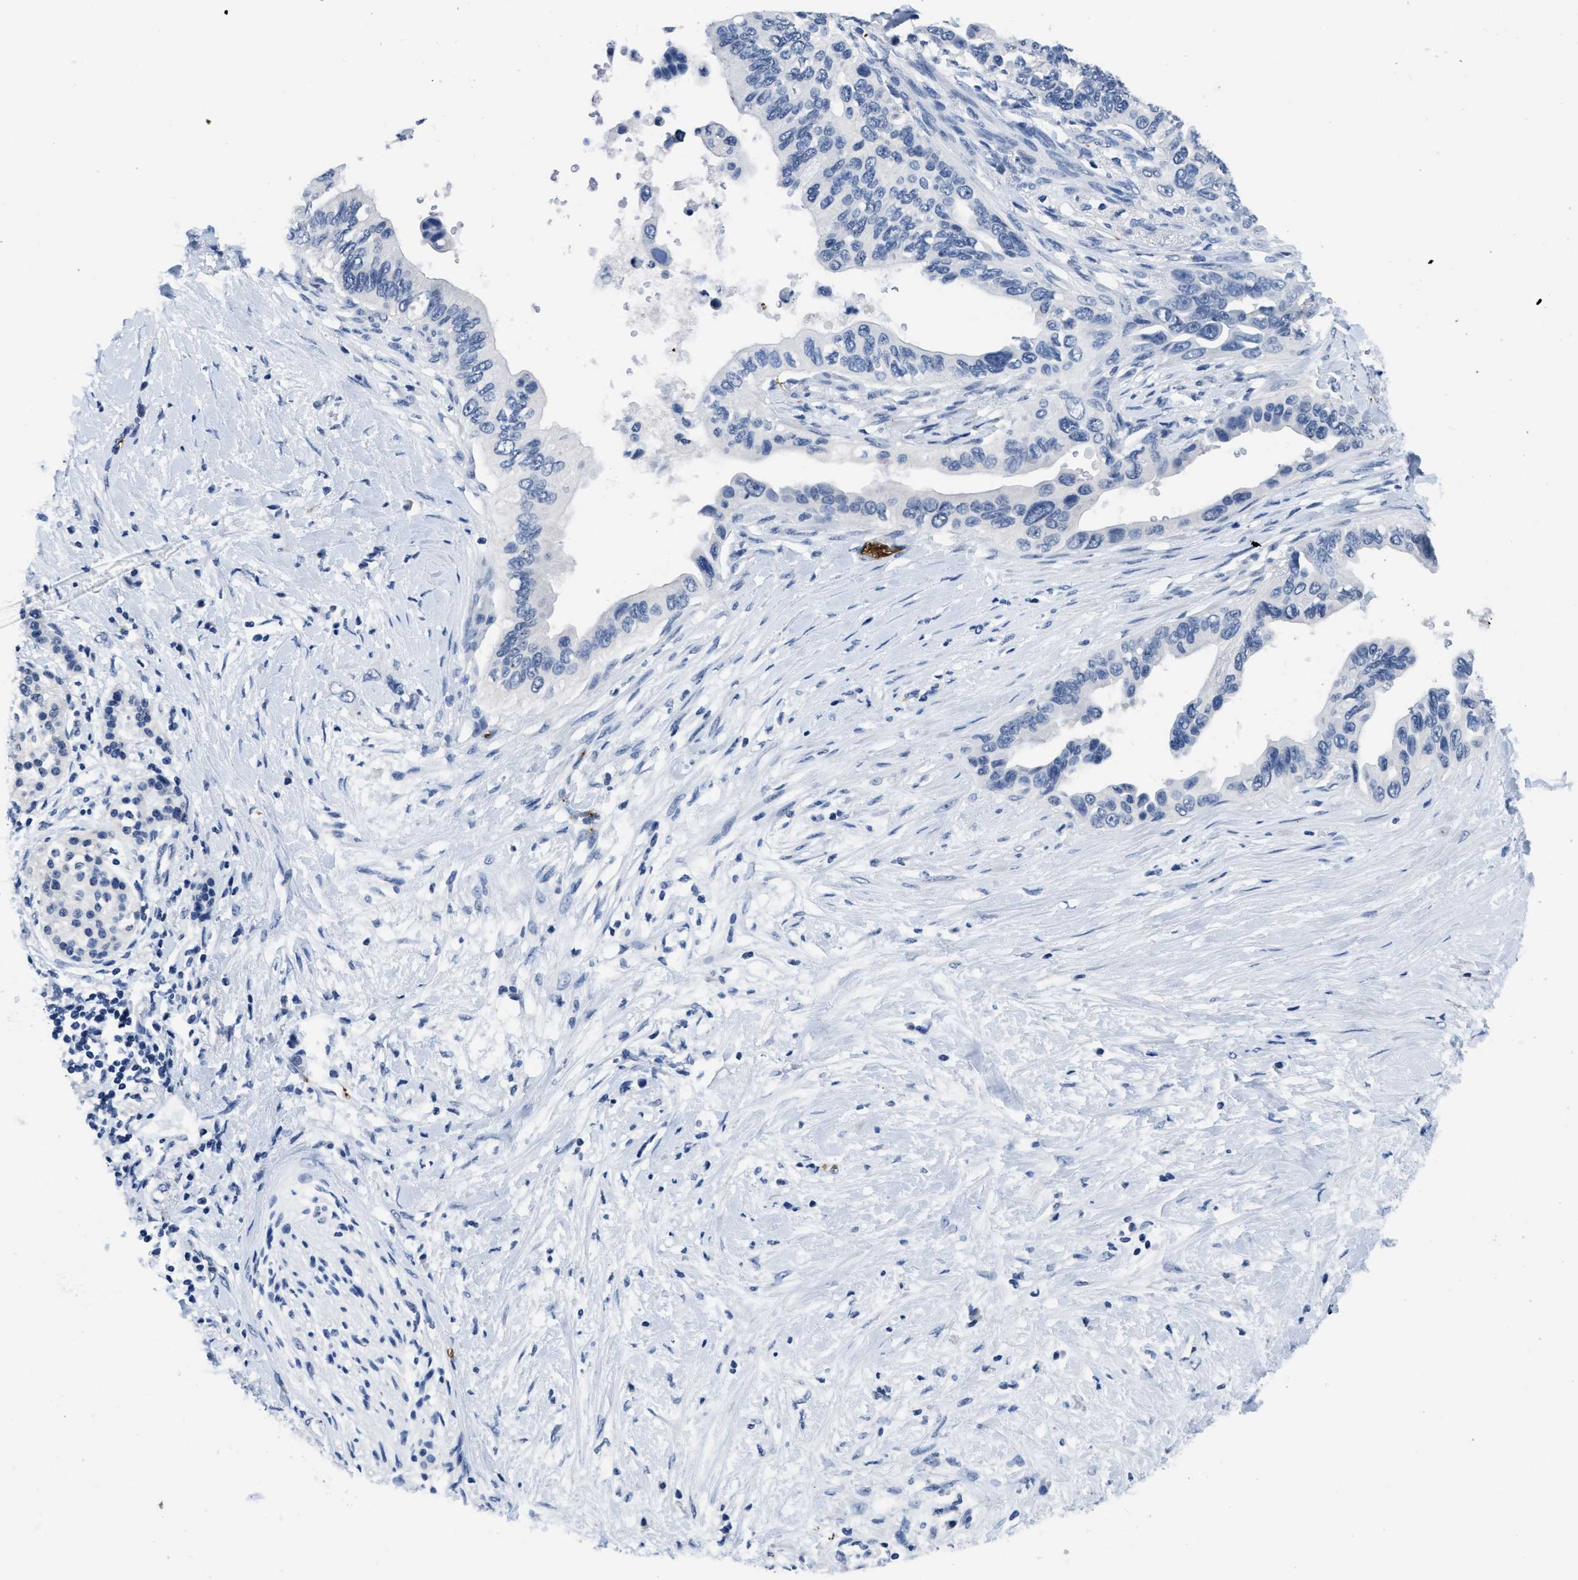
{"staining": {"intensity": "negative", "quantity": "none", "location": "none"}, "tissue": "pancreatic cancer", "cell_type": "Tumor cells", "image_type": "cancer", "snomed": [{"axis": "morphology", "description": "Adenocarcinoma, NOS"}, {"axis": "topography", "description": "Pancreas"}], "caption": "Pancreatic cancer stained for a protein using immunohistochemistry demonstrates no positivity tumor cells.", "gene": "ITGA2B", "patient": {"sex": "female", "age": 56}}